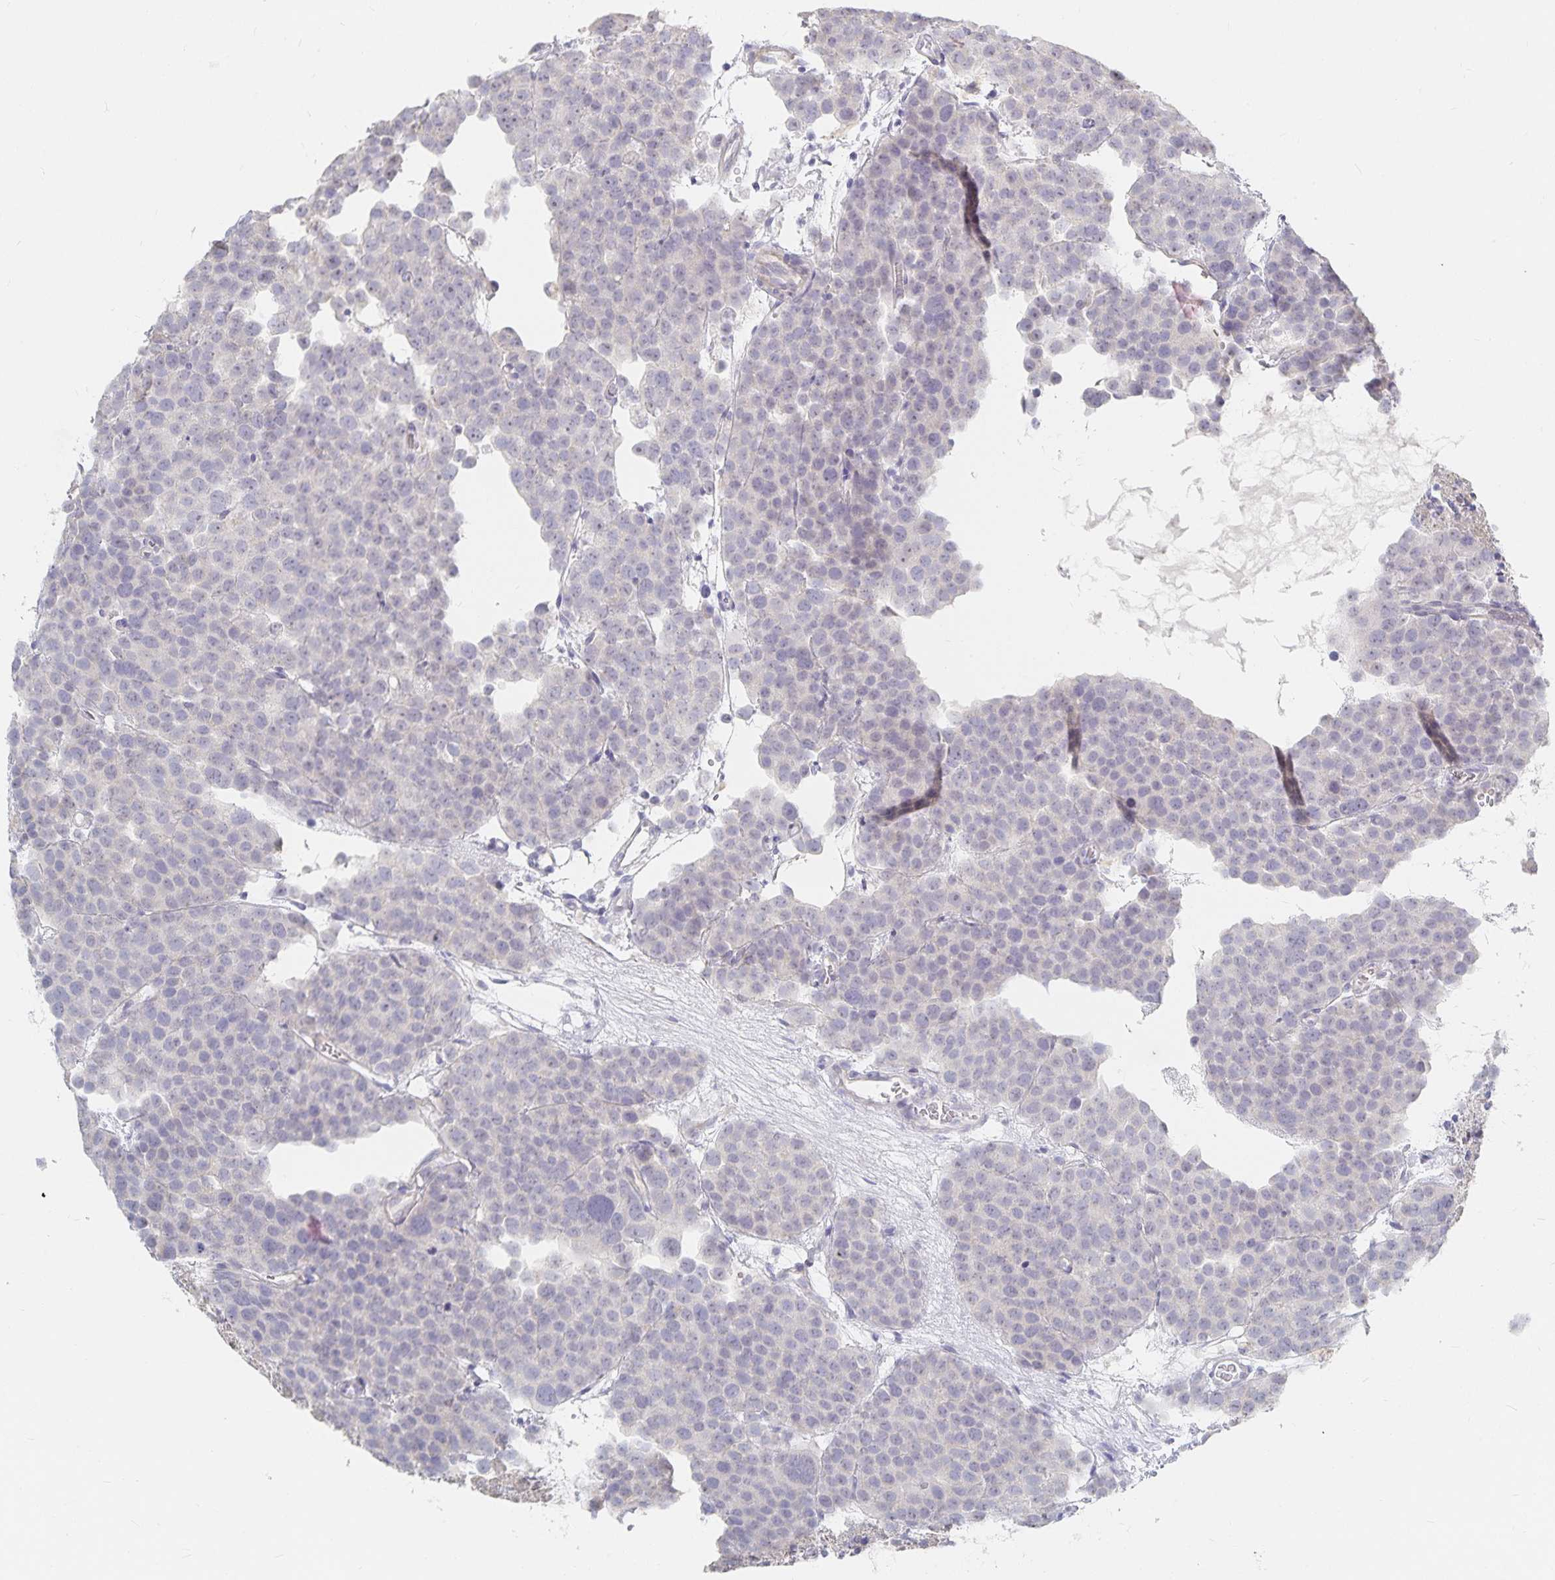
{"staining": {"intensity": "negative", "quantity": "none", "location": "none"}, "tissue": "testis cancer", "cell_type": "Tumor cells", "image_type": "cancer", "snomed": [{"axis": "morphology", "description": "Seminoma, NOS"}, {"axis": "topography", "description": "Testis"}], "caption": "Tumor cells show no significant protein expression in testis cancer.", "gene": "DNAH9", "patient": {"sex": "male", "age": 71}}